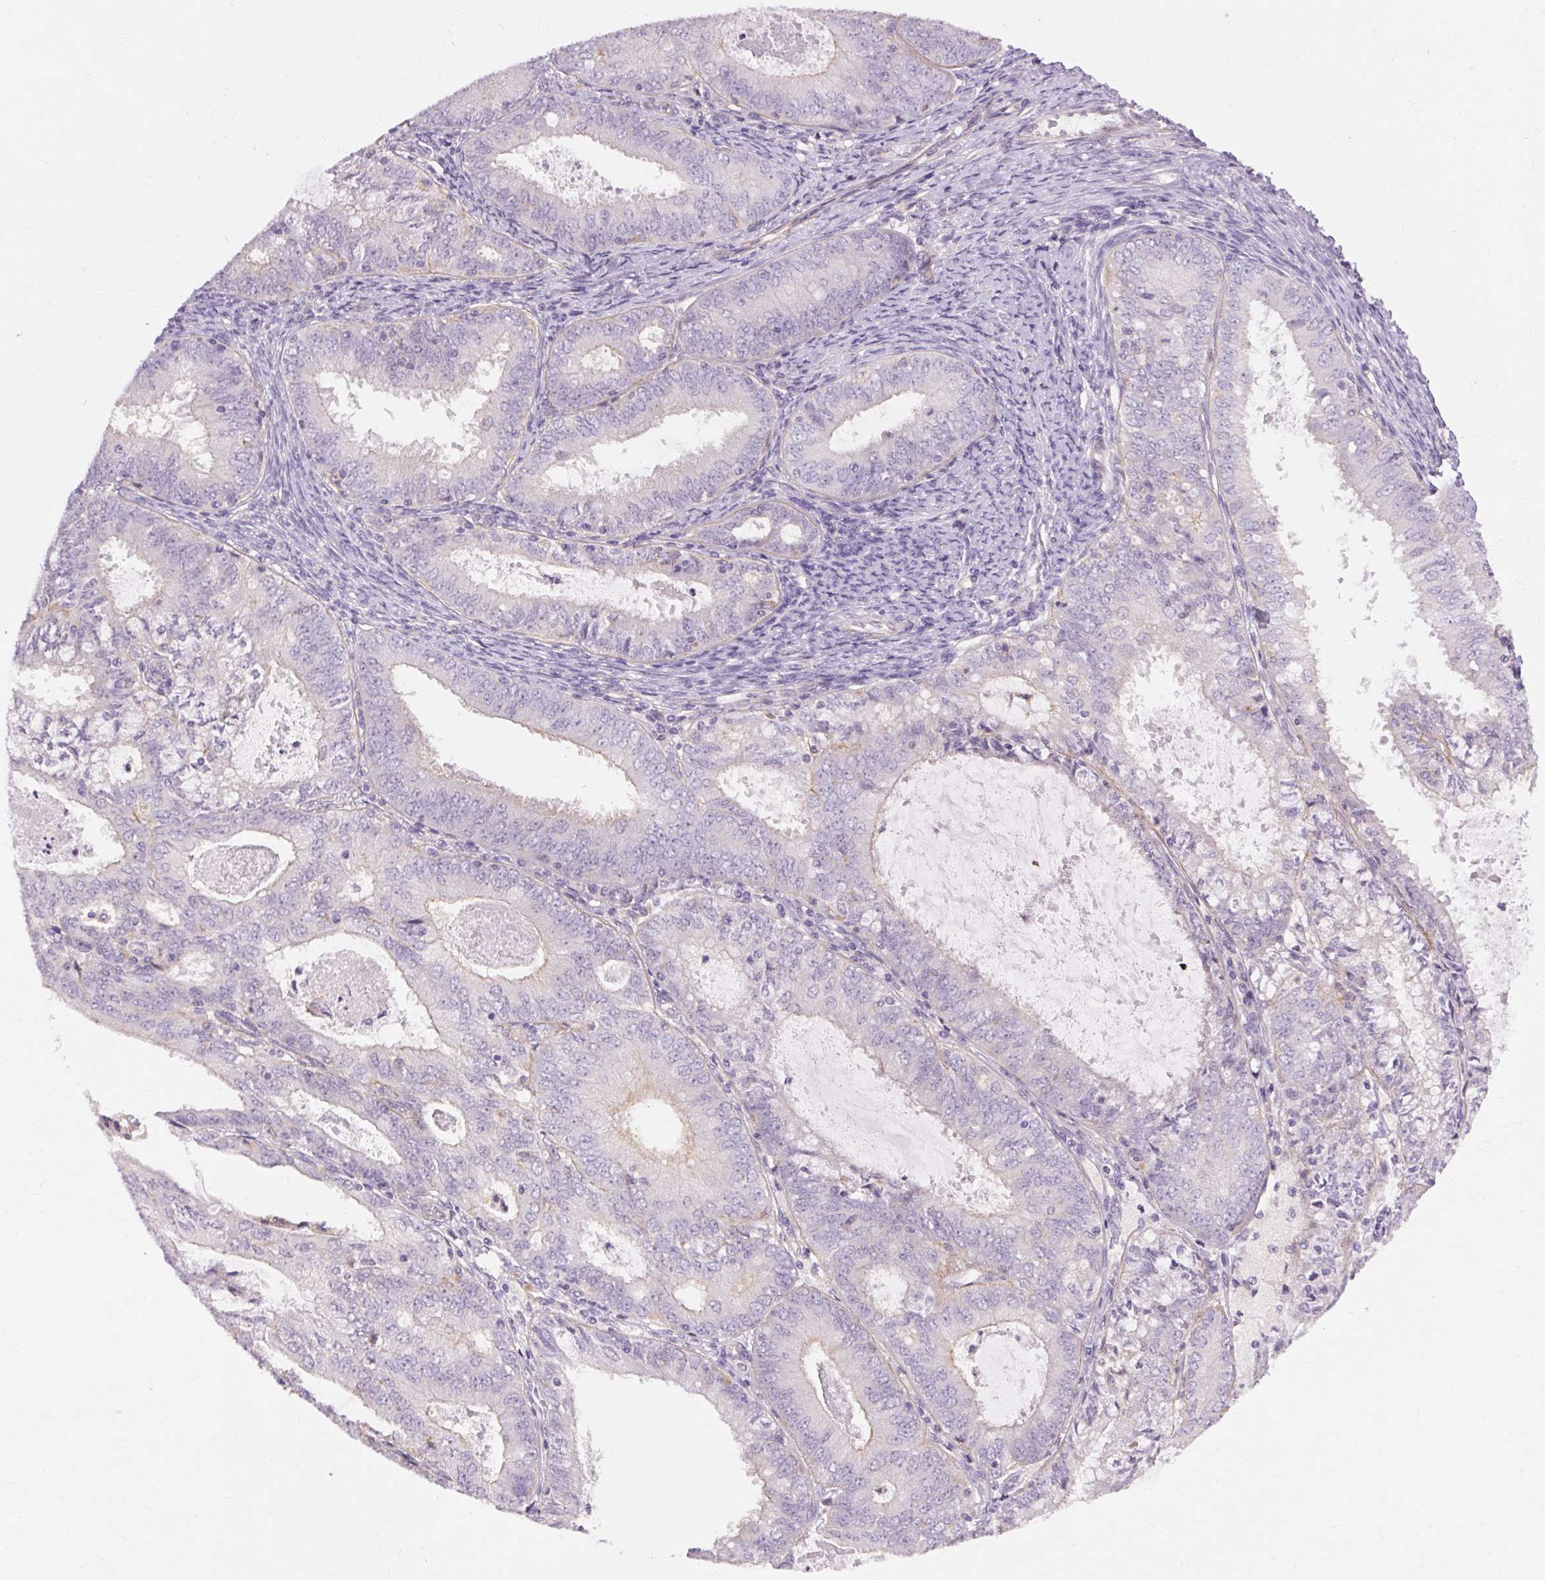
{"staining": {"intensity": "weak", "quantity": "<25%", "location": "cytoplasmic/membranous"}, "tissue": "endometrial cancer", "cell_type": "Tumor cells", "image_type": "cancer", "snomed": [{"axis": "morphology", "description": "Adenocarcinoma, NOS"}, {"axis": "topography", "description": "Endometrium"}], "caption": "Endometrial cancer (adenocarcinoma) was stained to show a protein in brown. There is no significant staining in tumor cells.", "gene": "TM6SF1", "patient": {"sex": "female", "age": 57}}